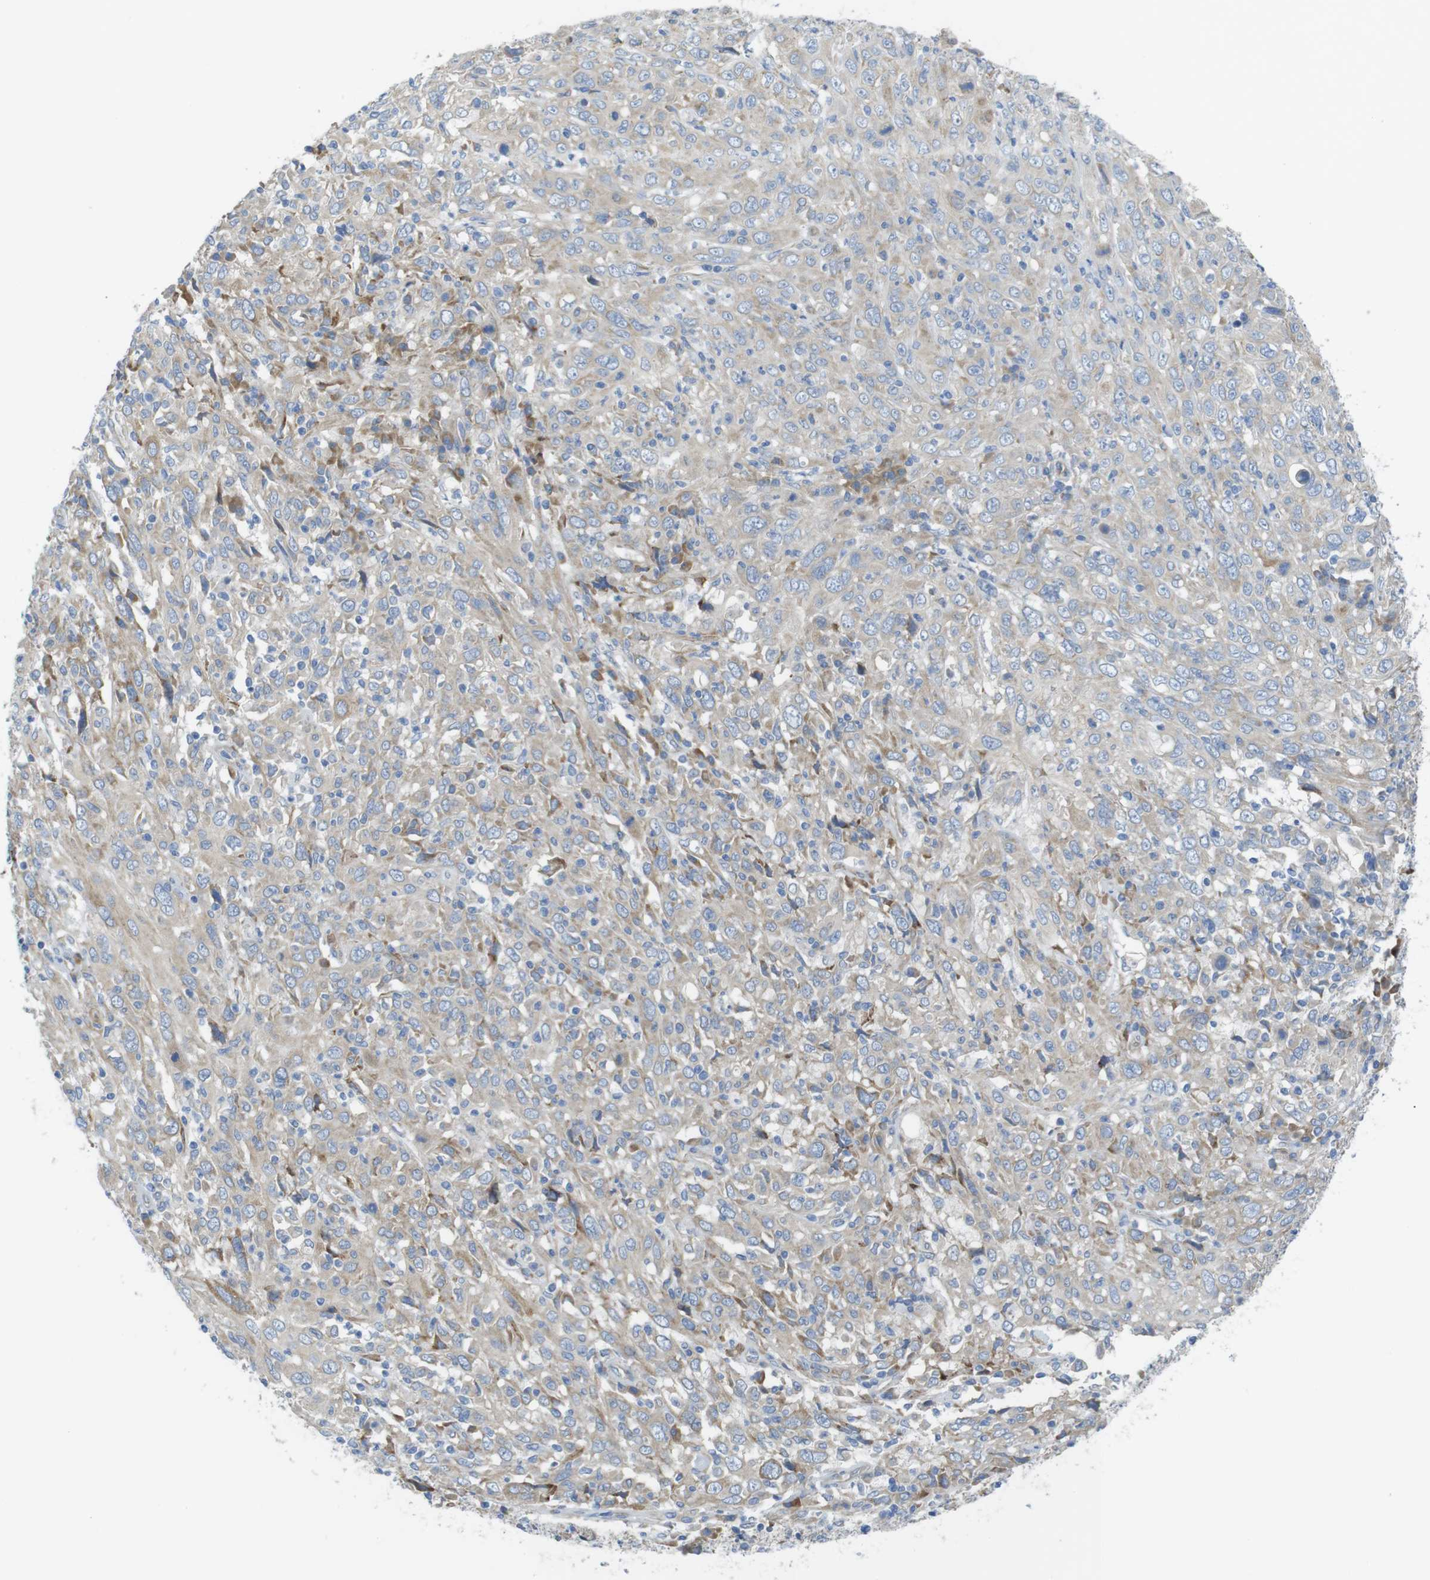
{"staining": {"intensity": "weak", "quantity": ">75%", "location": "cytoplasmic/membranous"}, "tissue": "cervical cancer", "cell_type": "Tumor cells", "image_type": "cancer", "snomed": [{"axis": "morphology", "description": "Squamous cell carcinoma, NOS"}, {"axis": "topography", "description": "Cervix"}], "caption": "A low amount of weak cytoplasmic/membranous expression is appreciated in approximately >75% of tumor cells in cervical squamous cell carcinoma tissue.", "gene": "TMEM234", "patient": {"sex": "female", "age": 46}}